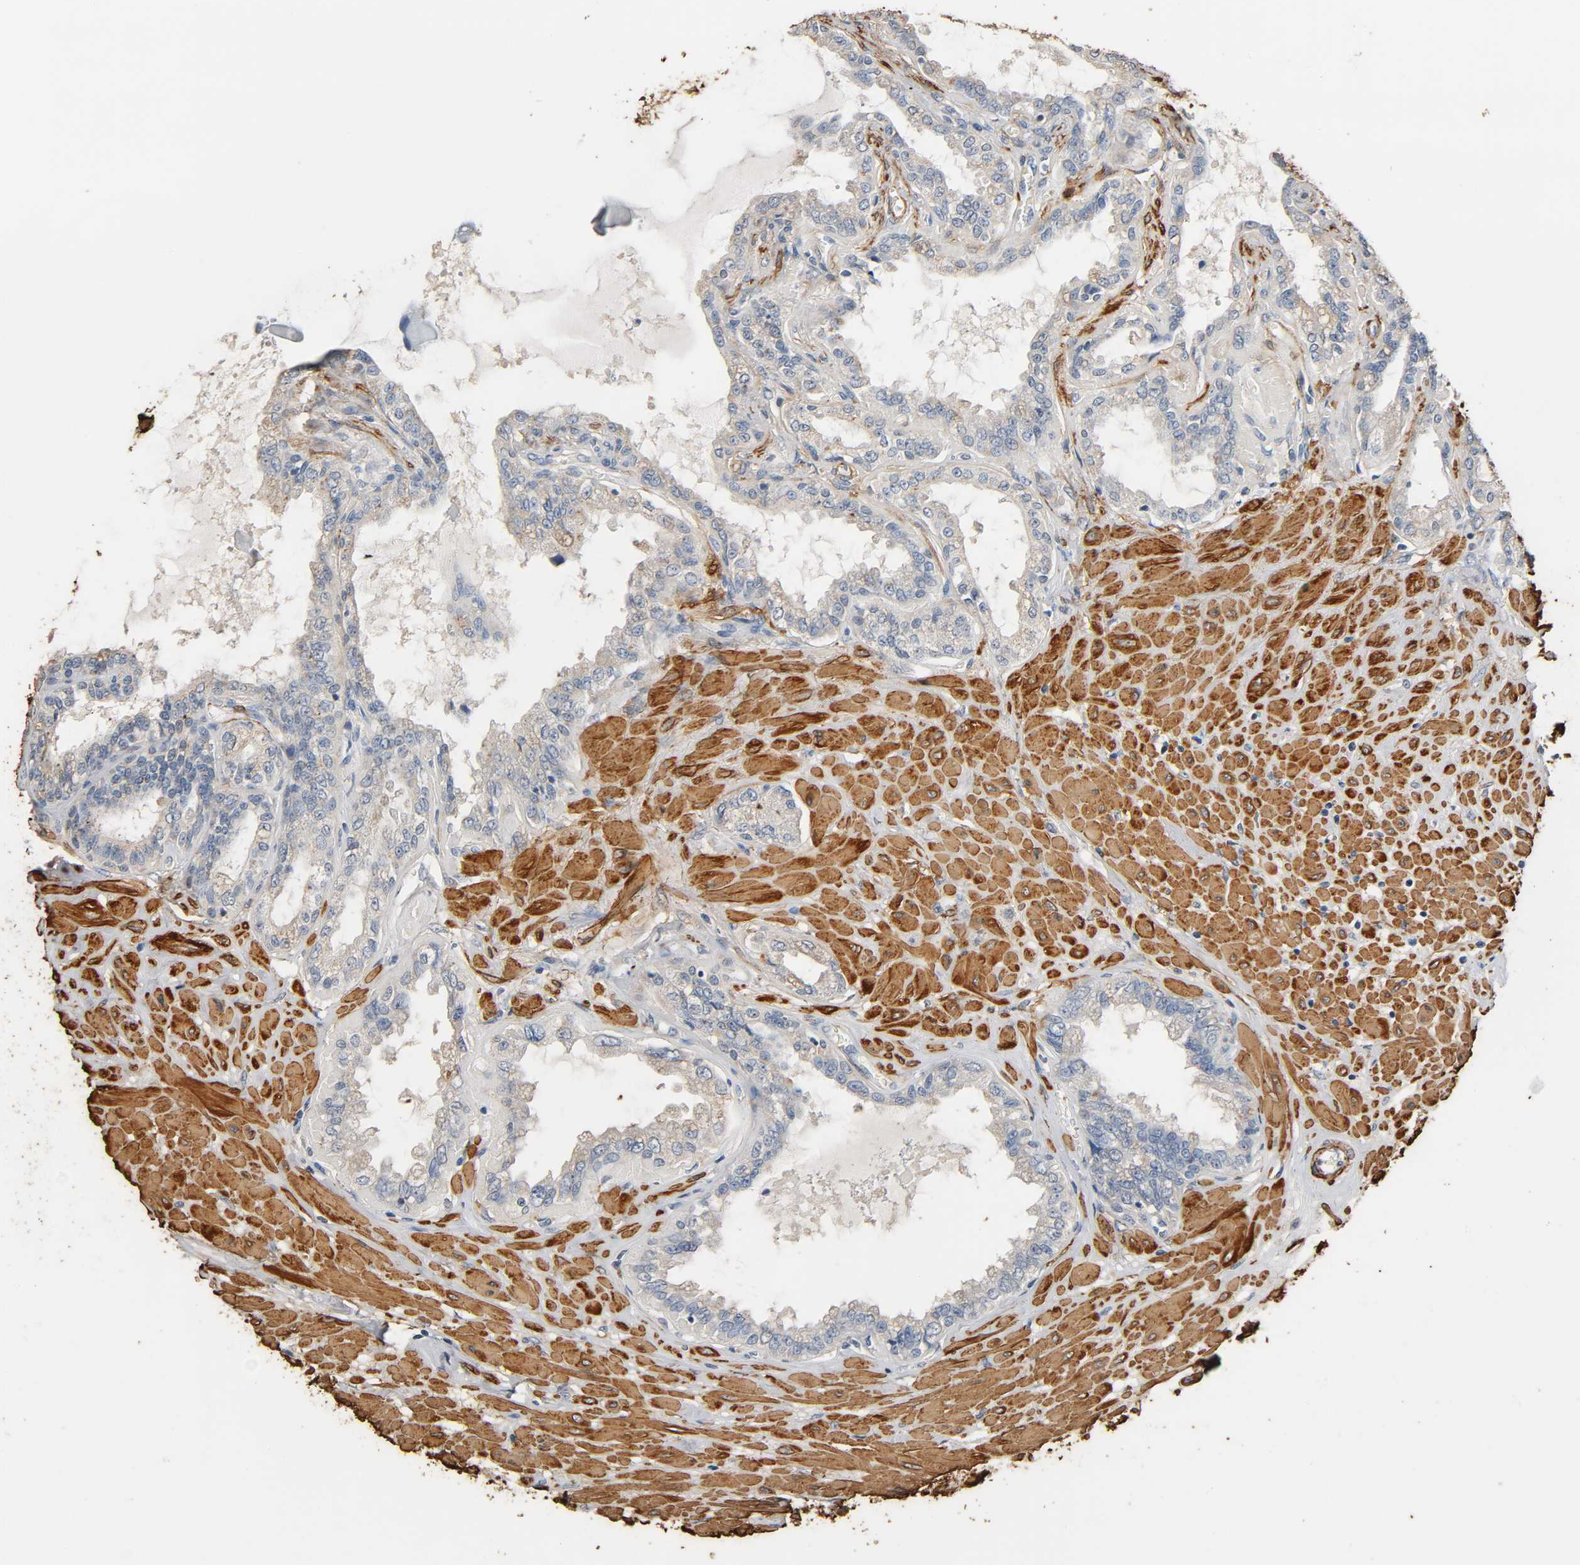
{"staining": {"intensity": "weak", "quantity": ">75%", "location": "cytoplasmic/membranous"}, "tissue": "seminal vesicle", "cell_type": "Glandular cells", "image_type": "normal", "snomed": [{"axis": "morphology", "description": "Normal tissue, NOS"}, {"axis": "morphology", "description": "Inflammation, NOS"}, {"axis": "topography", "description": "Urinary bladder"}, {"axis": "topography", "description": "Prostate"}, {"axis": "topography", "description": "Seminal veicle"}], "caption": "A high-resolution histopathology image shows IHC staining of normal seminal vesicle, which demonstrates weak cytoplasmic/membranous staining in about >75% of glandular cells.", "gene": "GSTA1", "patient": {"sex": "male", "age": 82}}